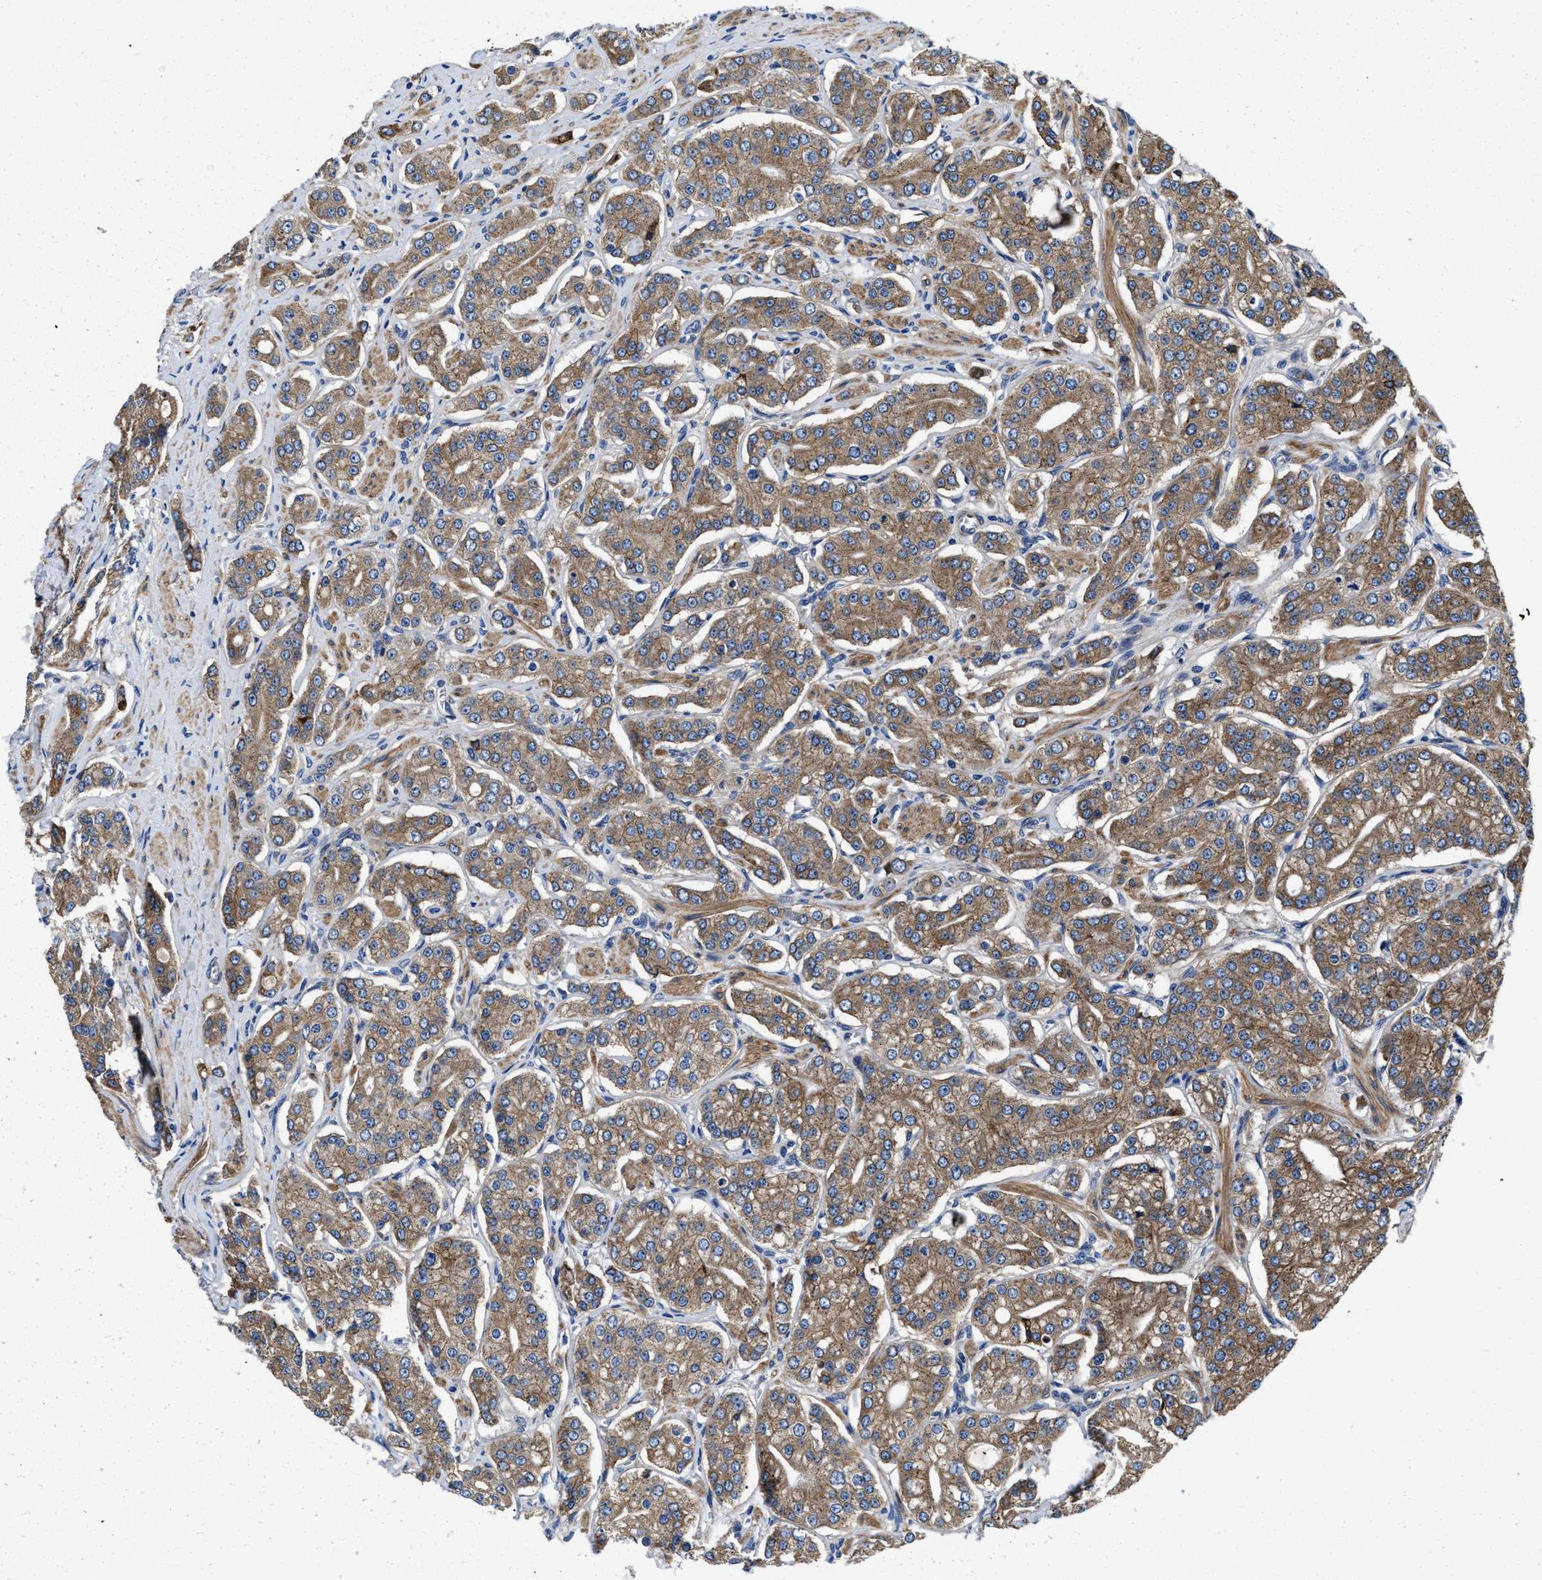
{"staining": {"intensity": "moderate", "quantity": ">75%", "location": "cytoplasmic/membranous"}, "tissue": "prostate cancer", "cell_type": "Tumor cells", "image_type": "cancer", "snomed": [{"axis": "morphology", "description": "Adenocarcinoma, Low grade"}, {"axis": "topography", "description": "Prostate"}], "caption": "Protein expression analysis of human prostate low-grade adenocarcinoma reveals moderate cytoplasmic/membranous positivity in approximately >75% of tumor cells.", "gene": "SLC12A2", "patient": {"sex": "male", "age": 69}}